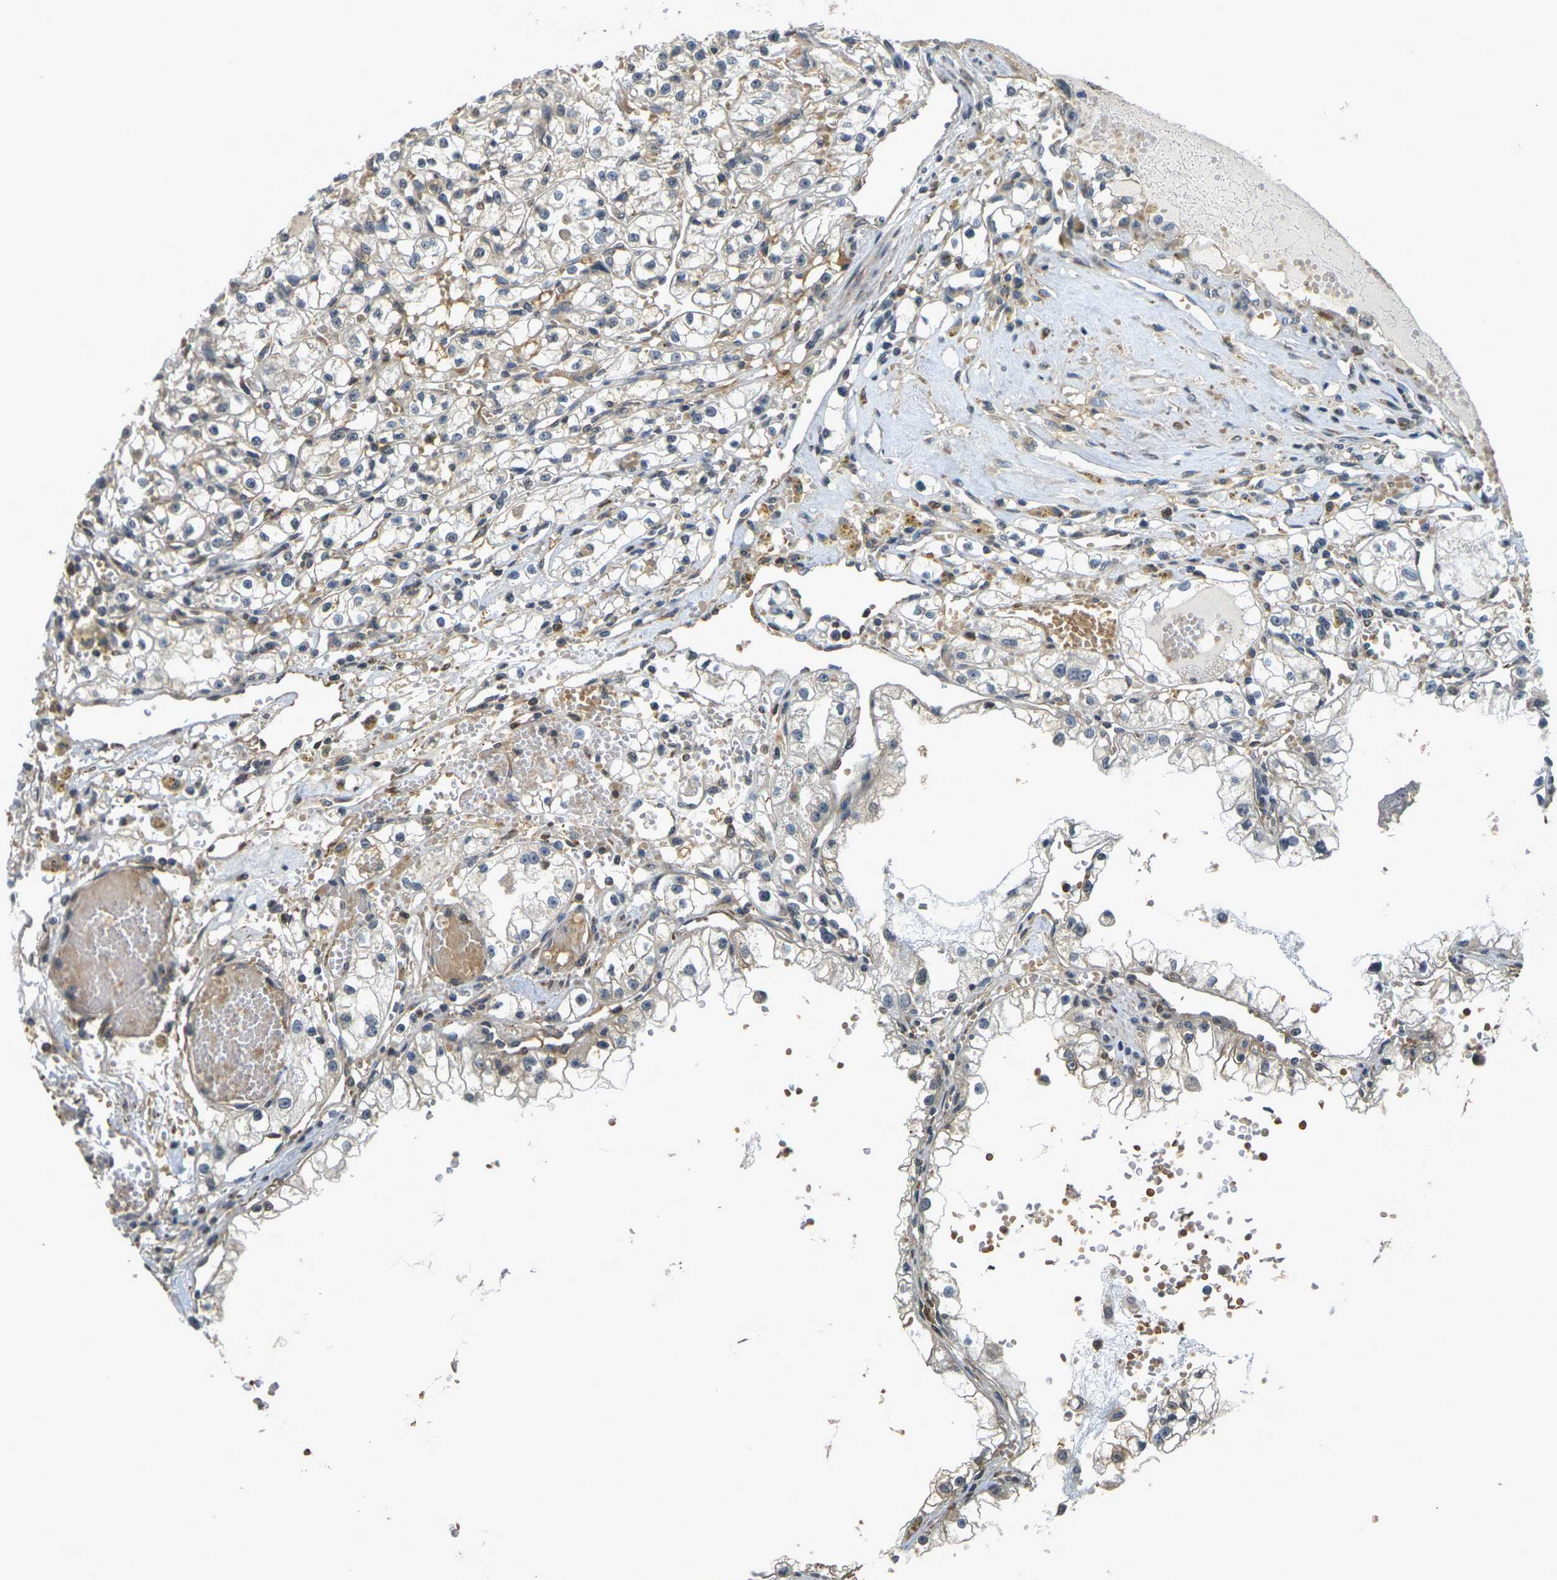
{"staining": {"intensity": "weak", "quantity": ">75%", "location": "cytoplasmic/membranous"}, "tissue": "renal cancer", "cell_type": "Tumor cells", "image_type": "cancer", "snomed": [{"axis": "morphology", "description": "Adenocarcinoma, NOS"}, {"axis": "topography", "description": "Kidney"}], "caption": "The micrograph exhibits immunohistochemical staining of renal cancer. There is weak cytoplasmic/membranous staining is identified in about >75% of tumor cells. The staining was performed using DAB (3,3'-diaminobenzidine), with brown indicating positive protein expression. Nuclei are stained blue with hematoxylin.", "gene": "CAST", "patient": {"sex": "male", "age": 56}}